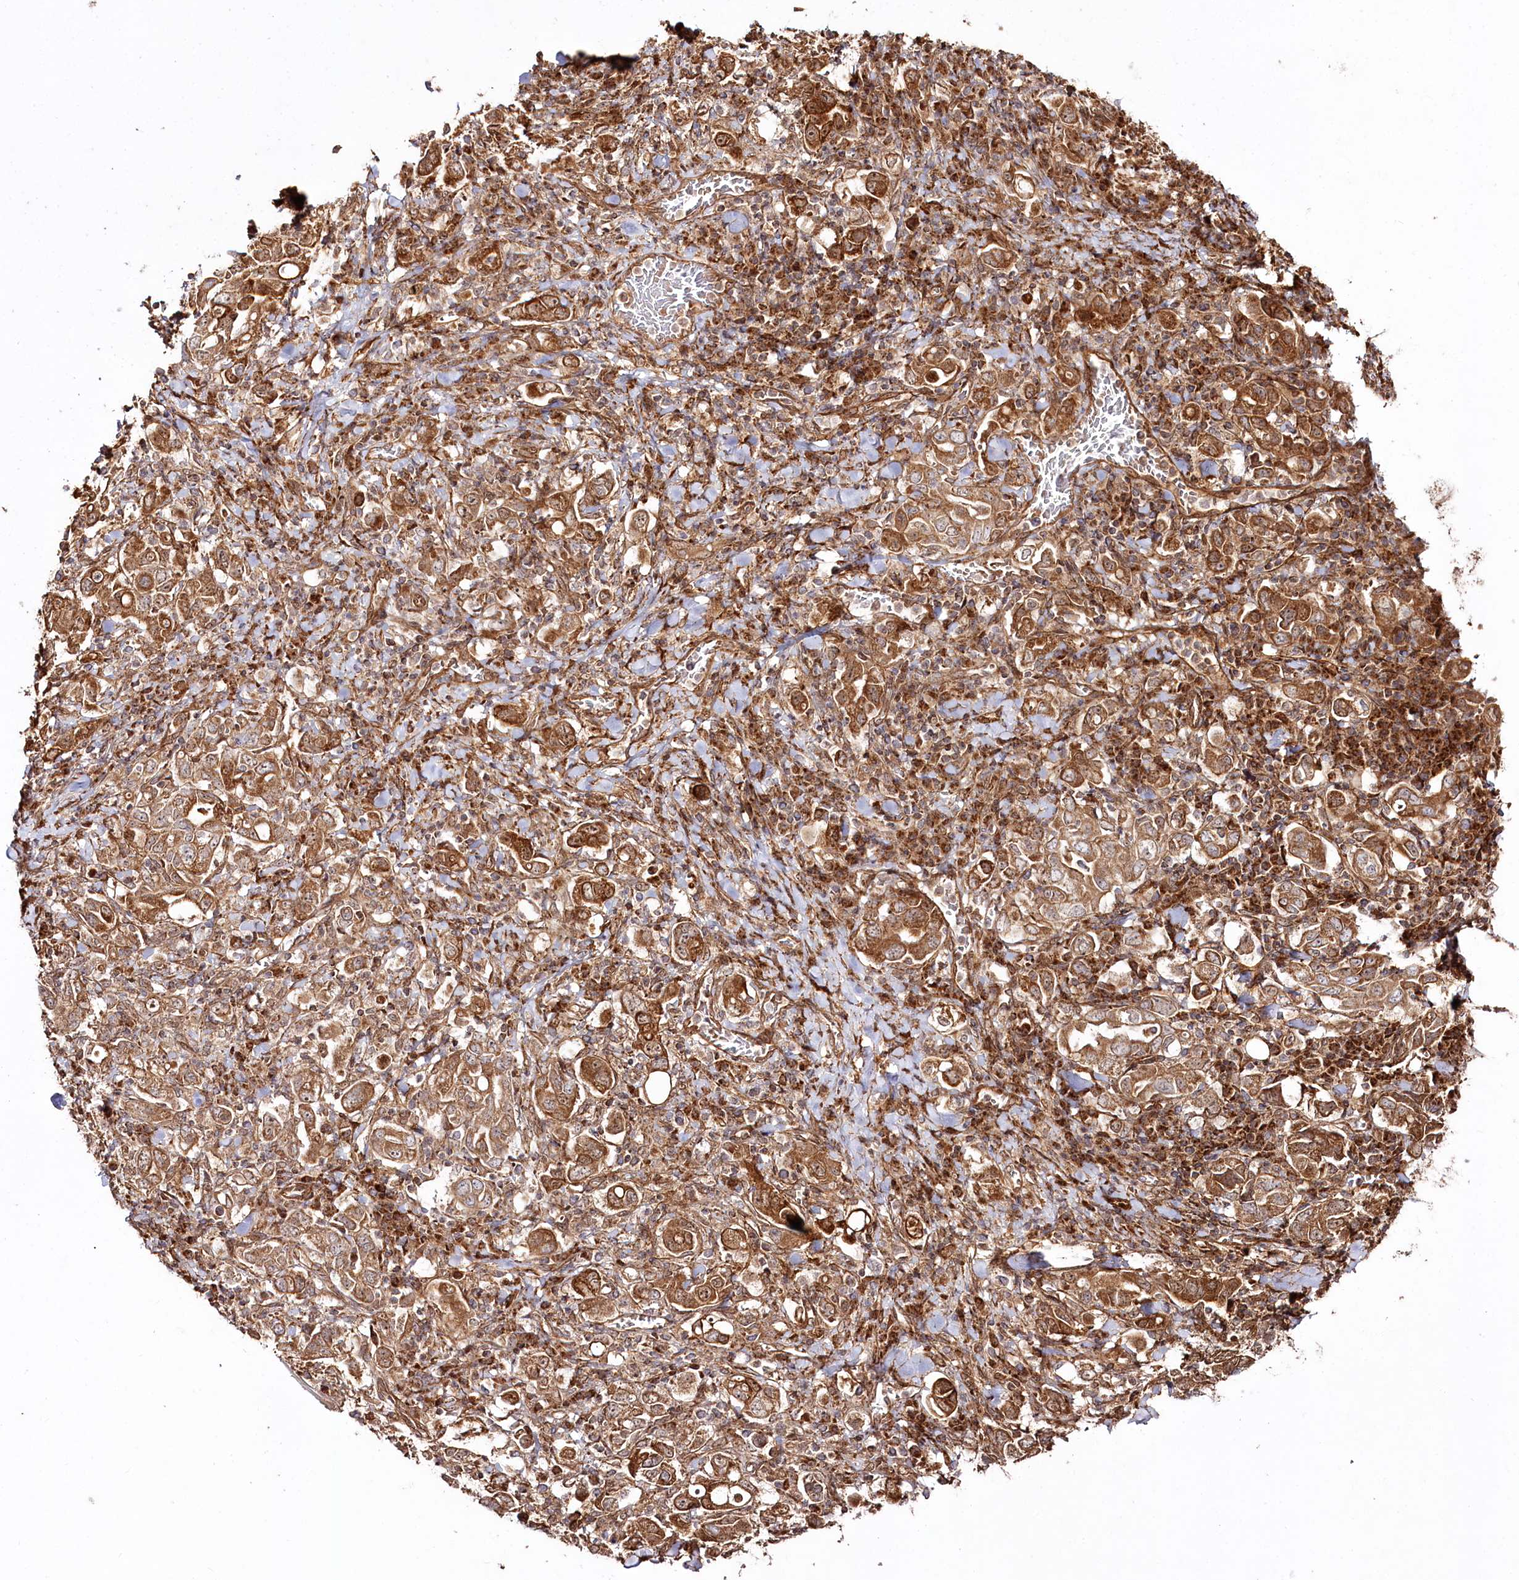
{"staining": {"intensity": "moderate", "quantity": ">75%", "location": "cytoplasmic/membranous"}, "tissue": "stomach cancer", "cell_type": "Tumor cells", "image_type": "cancer", "snomed": [{"axis": "morphology", "description": "Adenocarcinoma, NOS"}, {"axis": "topography", "description": "Stomach, upper"}], "caption": "Approximately >75% of tumor cells in stomach cancer (adenocarcinoma) reveal moderate cytoplasmic/membranous protein positivity as visualized by brown immunohistochemical staining.", "gene": "REXO2", "patient": {"sex": "male", "age": 62}}